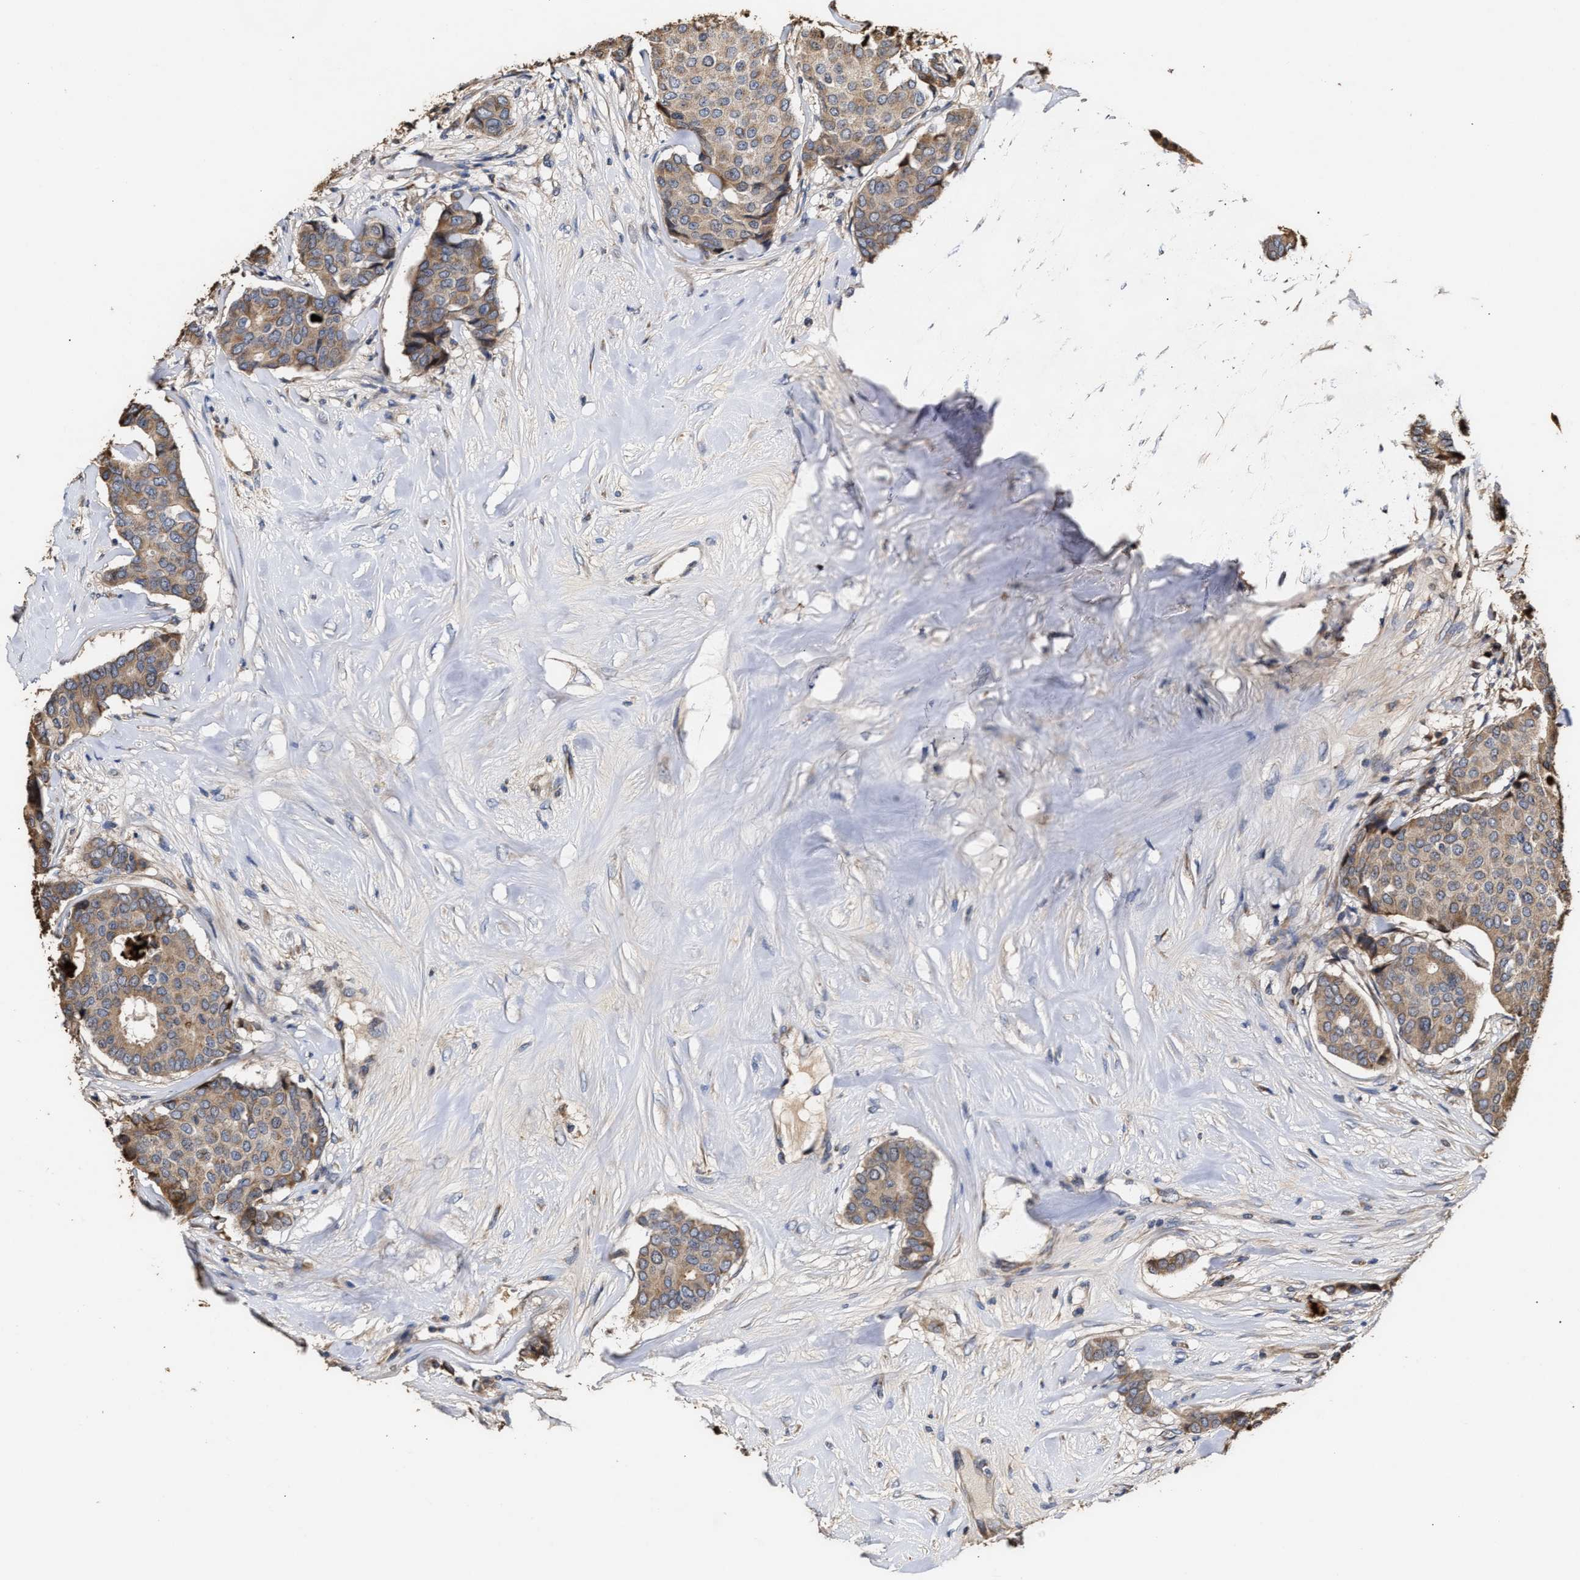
{"staining": {"intensity": "weak", "quantity": ">75%", "location": "cytoplasmic/membranous"}, "tissue": "breast cancer", "cell_type": "Tumor cells", "image_type": "cancer", "snomed": [{"axis": "morphology", "description": "Duct carcinoma"}, {"axis": "topography", "description": "Breast"}], "caption": "This image shows IHC staining of breast invasive ductal carcinoma, with low weak cytoplasmic/membranous positivity in approximately >75% of tumor cells.", "gene": "GOSR1", "patient": {"sex": "female", "age": 75}}